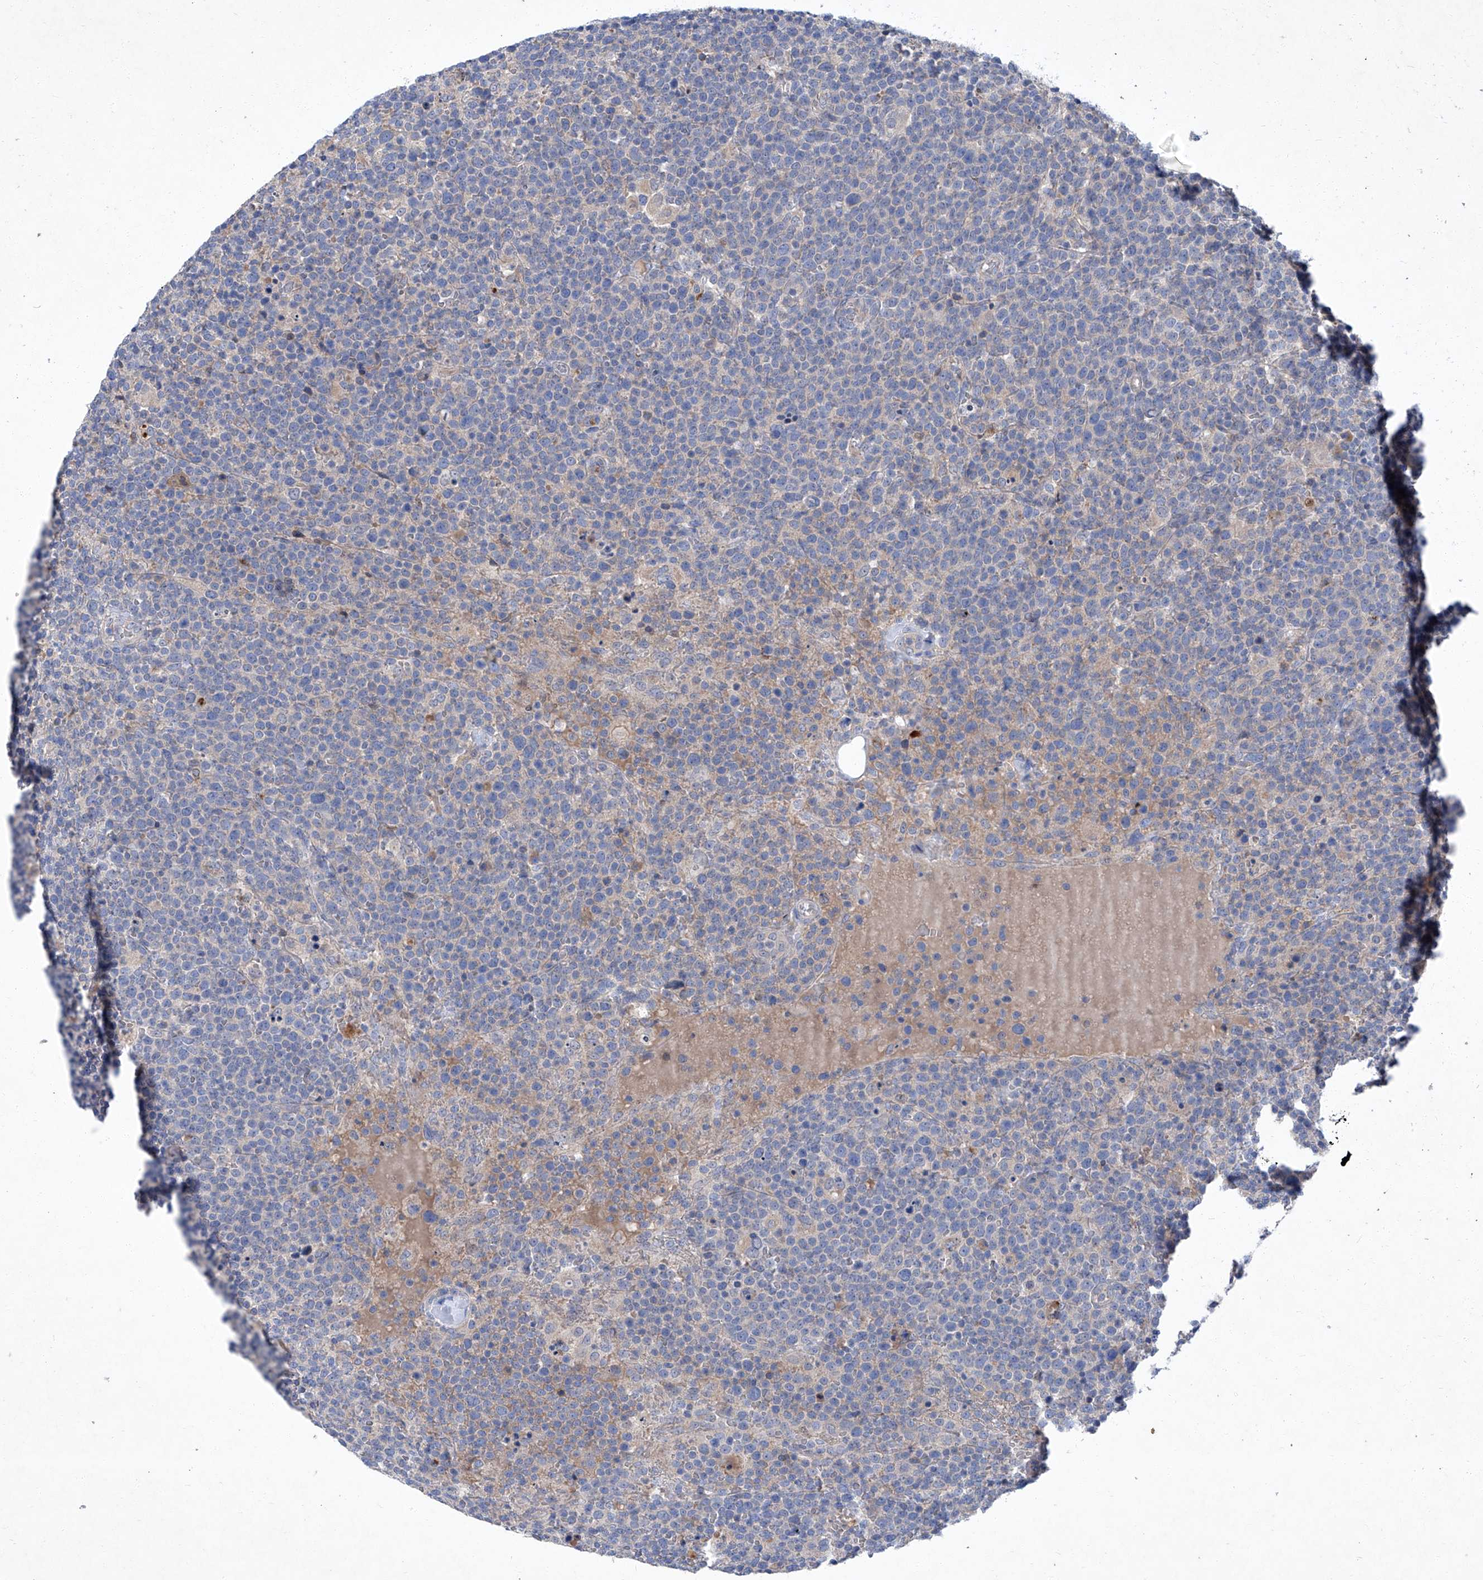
{"staining": {"intensity": "negative", "quantity": "none", "location": "none"}, "tissue": "lymphoma", "cell_type": "Tumor cells", "image_type": "cancer", "snomed": [{"axis": "morphology", "description": "Malignant lymphoma, non-Hodgkin's type, High grade"}, {"axis": "topography", "description": "Lymph node"}], "caption": "DAB (3,3'-diaminobenzidine) immunohistochemical staining of human malignant lymphoma, non-Hodgkin's type (high-grade) shows no significant expression in tumor cells.", "gene": "SBK2", "patient": {"sex": "male", "age": 61}}